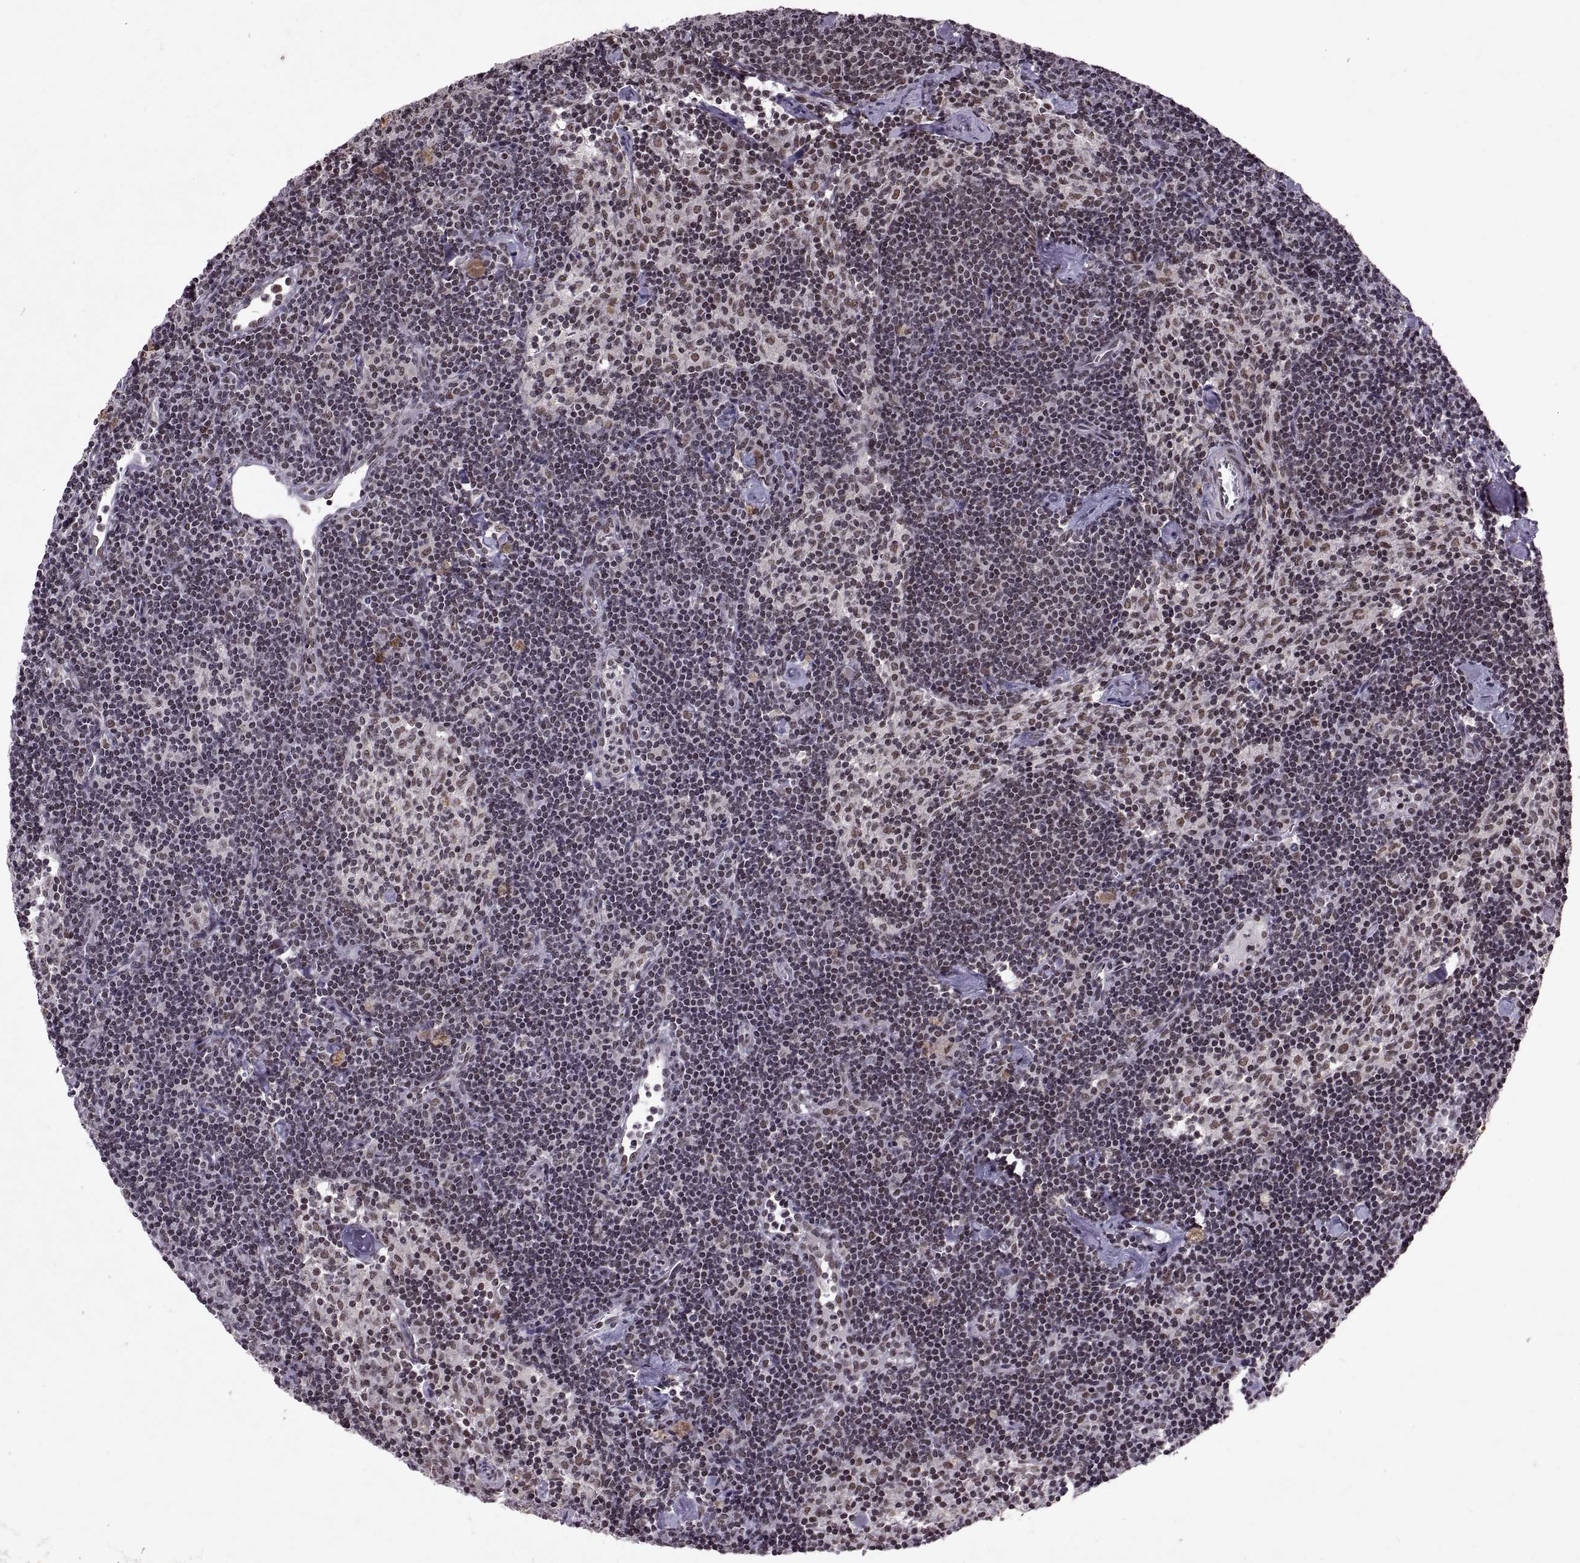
{"staining": {"intensity": "moderate", "quantity": "25%-75%", "location": "nuclear"}, "tissue": "lymph node", "cell_type": "Germinal center cells", "image_type": "normal", "snomed": [{"axis": "morphology", "description": "Normal tissue, NOS"}, {"axis": "topography", "description": "Lymph node"}], "caption": "Unremarkable lymph node was stained to show a protein in brown. There is medium levels of moderate nuclear positivity in about 25%-75% of germinal center cells. The protein of interest is stained brown, and the nuclei are stained in blue (DAB (3,3'-diaminobenzidine) IHC with brightfield microscopy, high magnification).", "gene": "MT1E", "patient": {"sex": "female", "age": 42}}